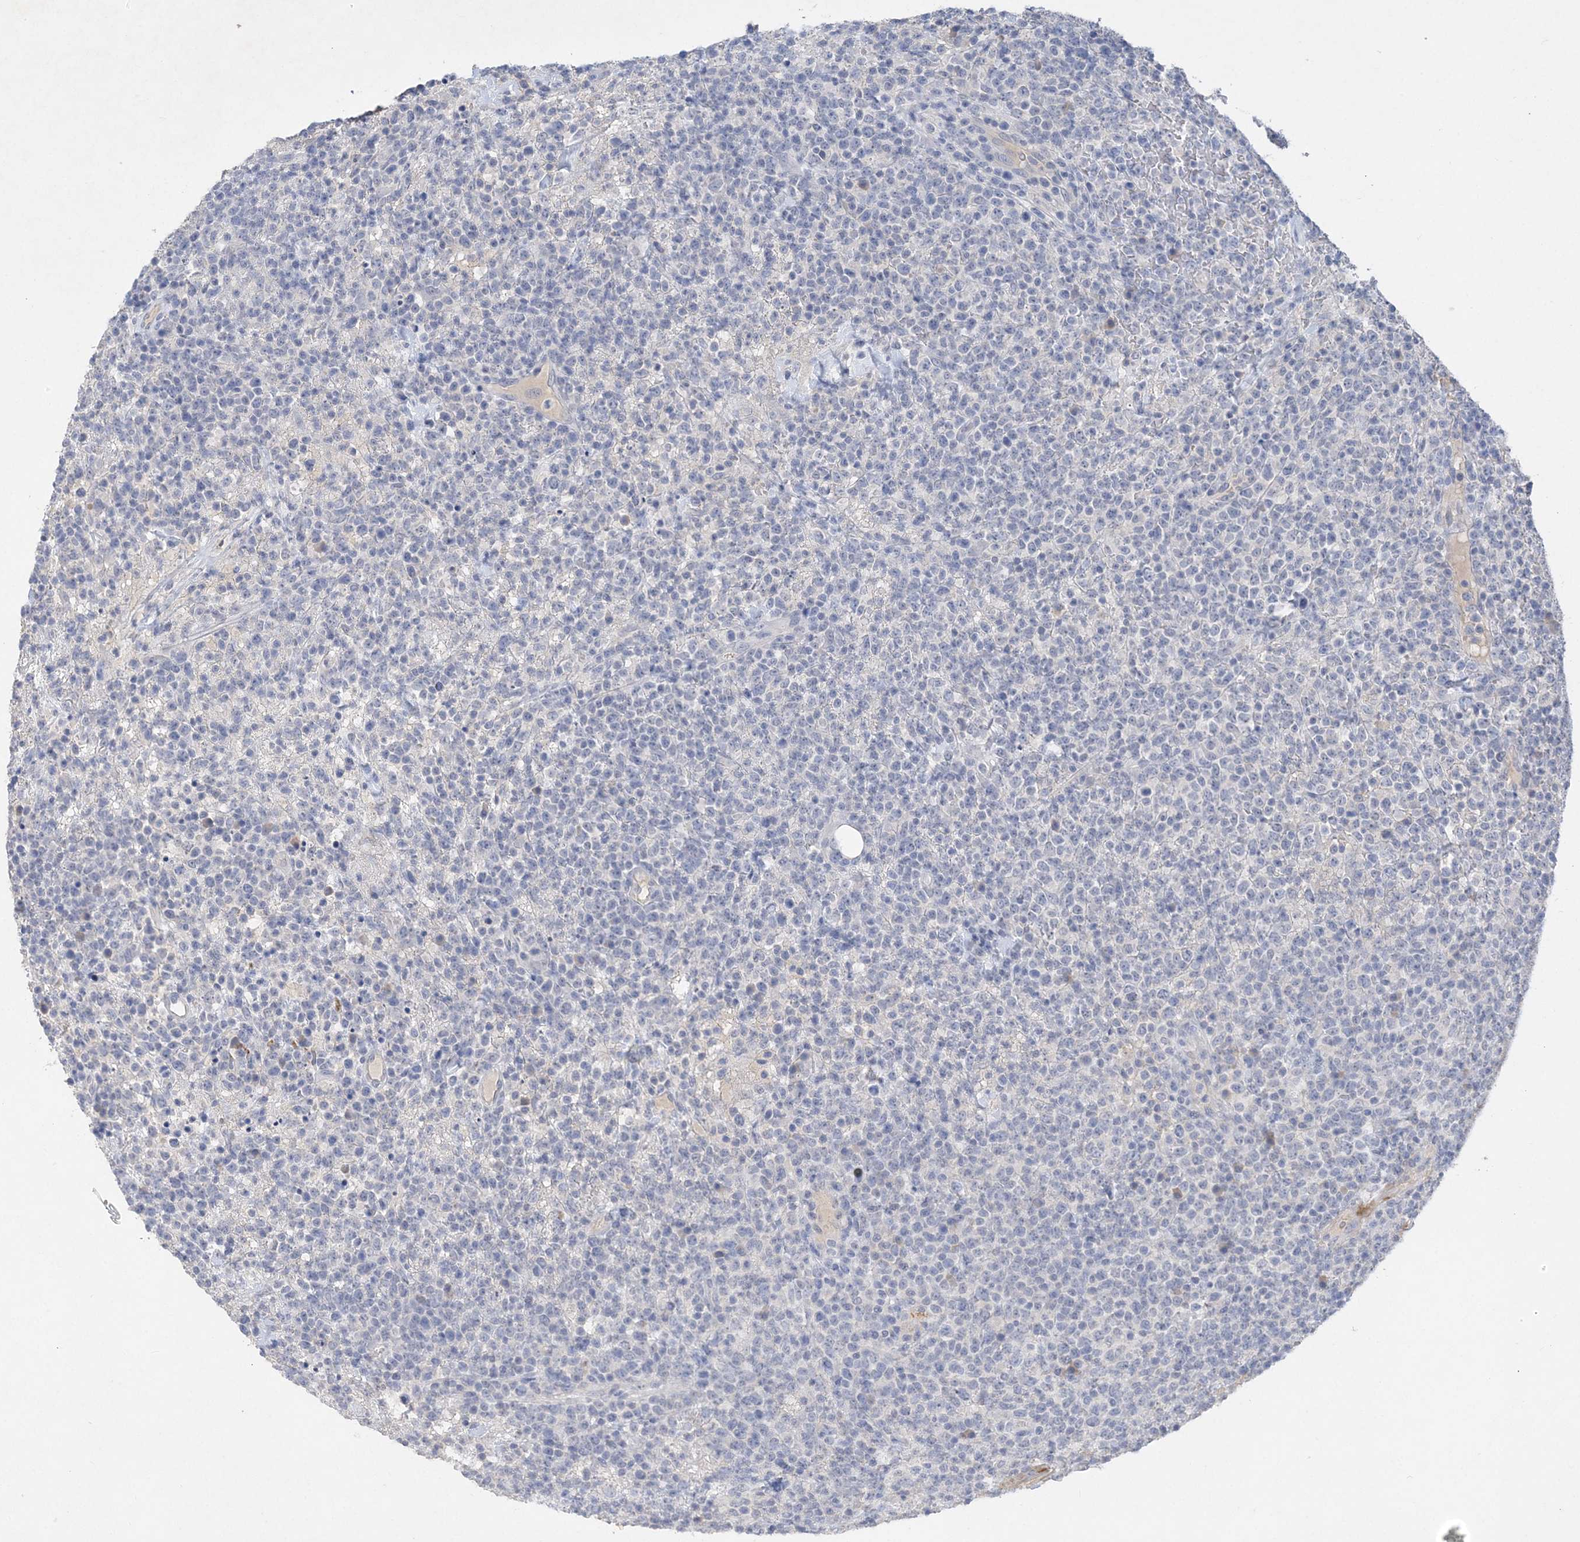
{"staining": {"intensity": "negative", "quantity": "none", "location": "none"}, "tissue": "lymphoma", "cell_type": "Tumor cells", "image_type": "cancer", "snomed": [{"axis": "morphology", "description": "Malignant lymphoma, non-Hodgkin's type, High grade"}, {"axis": "topography", "description": "Colon"}], "caption": "The micrograph reveals no significant positivity in tumor cells of high-grade malignant lymphoma, non-Hodgkin's type. The staining was performed using DAB to visualize the protein expression in brown, while the nuclei were stained in blue with hematoxylin (Magnification: 20x).", "gene": "C11orf58", "patient": {"sex": "female", "age": 53}}